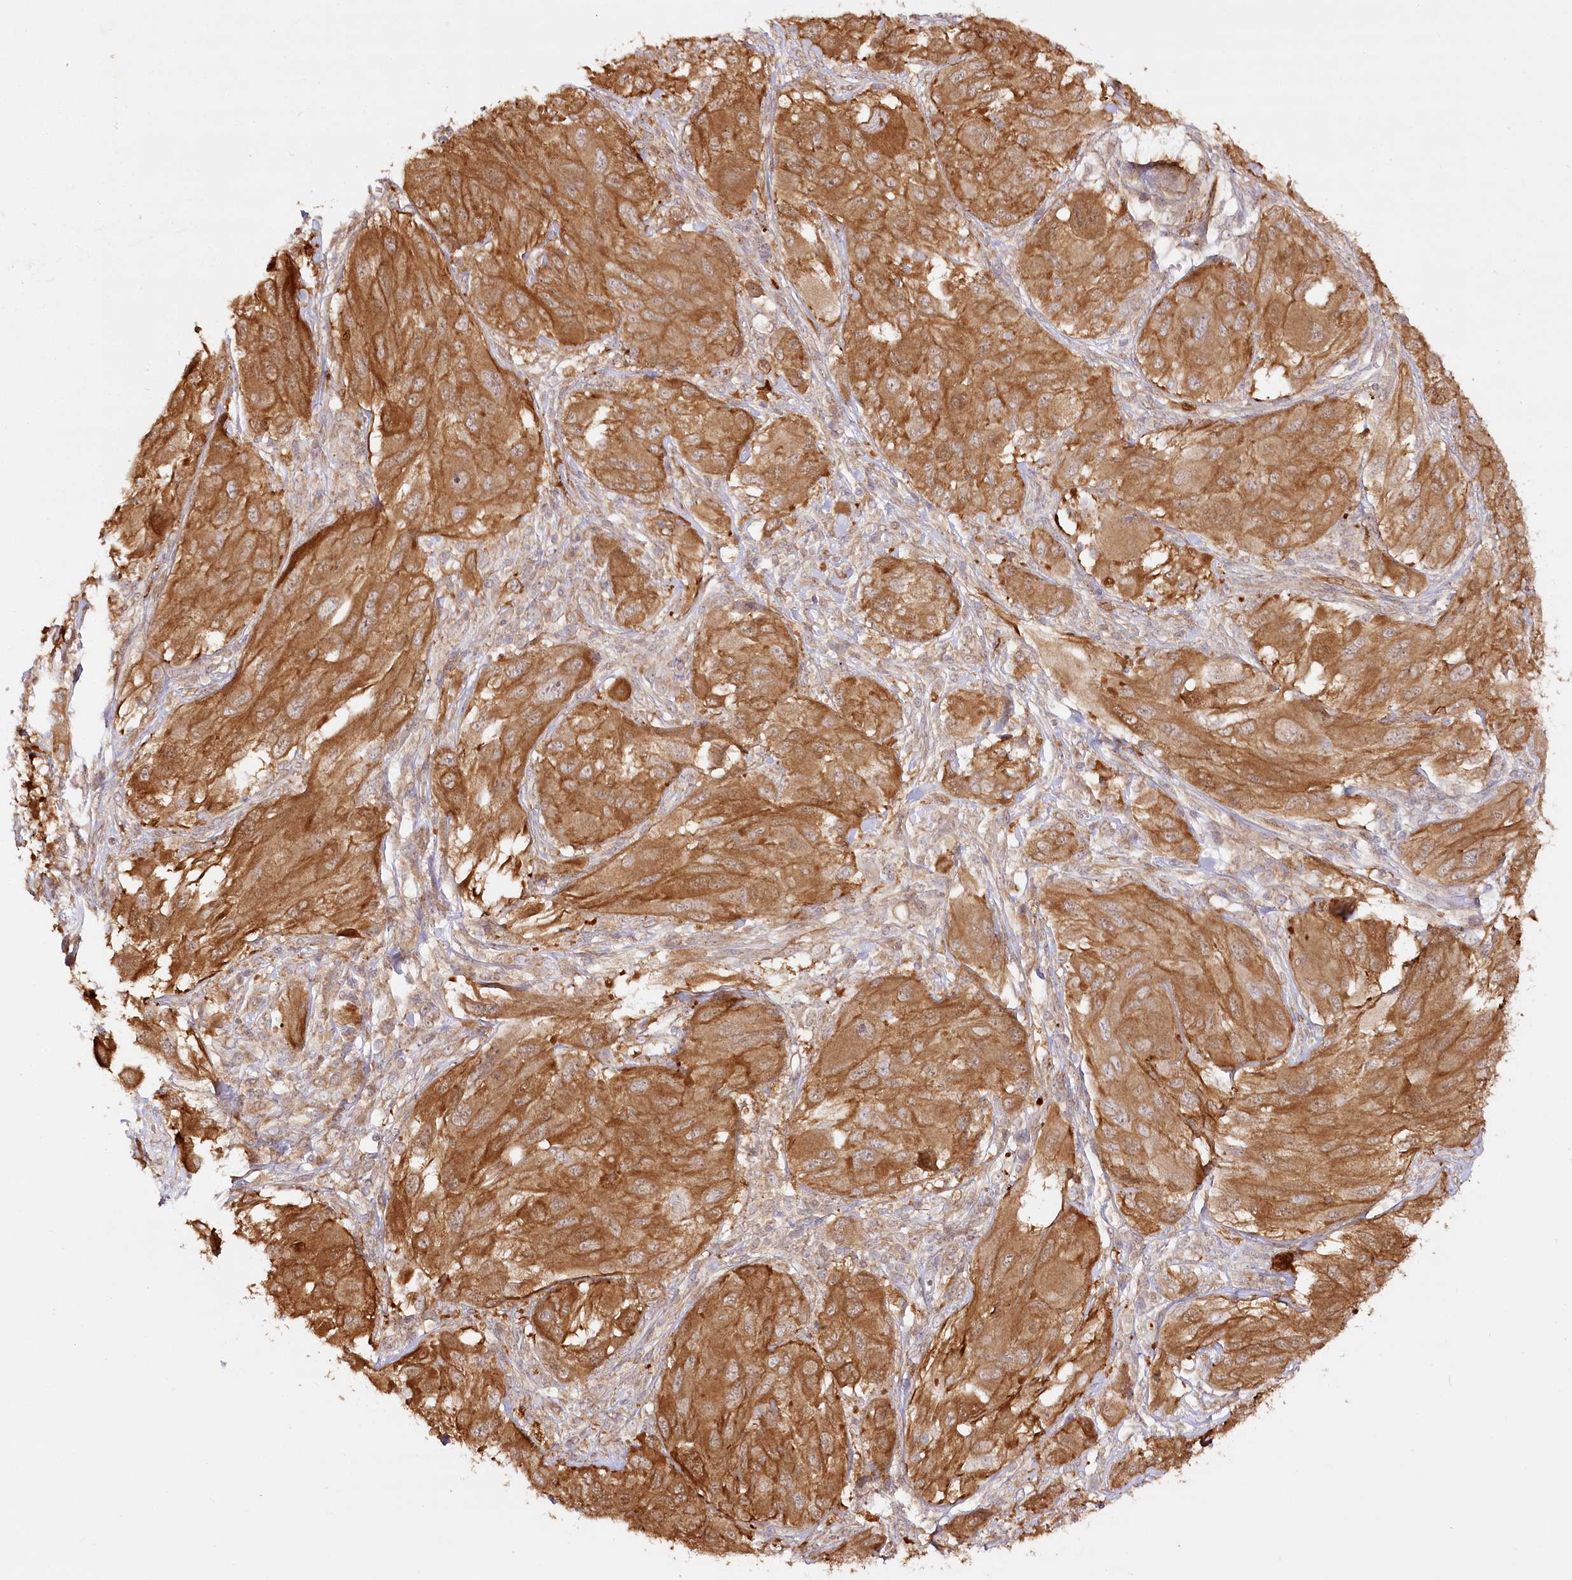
{"staining": {"intensity": "moderate", "quantity": ">75%", "location": "cytoplasmic/membranous"}, "tissue": "melanoma", "cell_type": "Tumor cells", "image_type": "cancer", "snomed": [{"axis": "morphology", "description": "Malignant melanoma, NOS"}, {"axis": "topography", "description": "Skin"}], "caption": "Human malignant melanoma stained with a brown dye displays moderate cytoplasmic/membranous positive positivity in approximately >75% of tumor cells.", "gene": "INPP4B", "patient": {"sex": "female", "age": 91}}